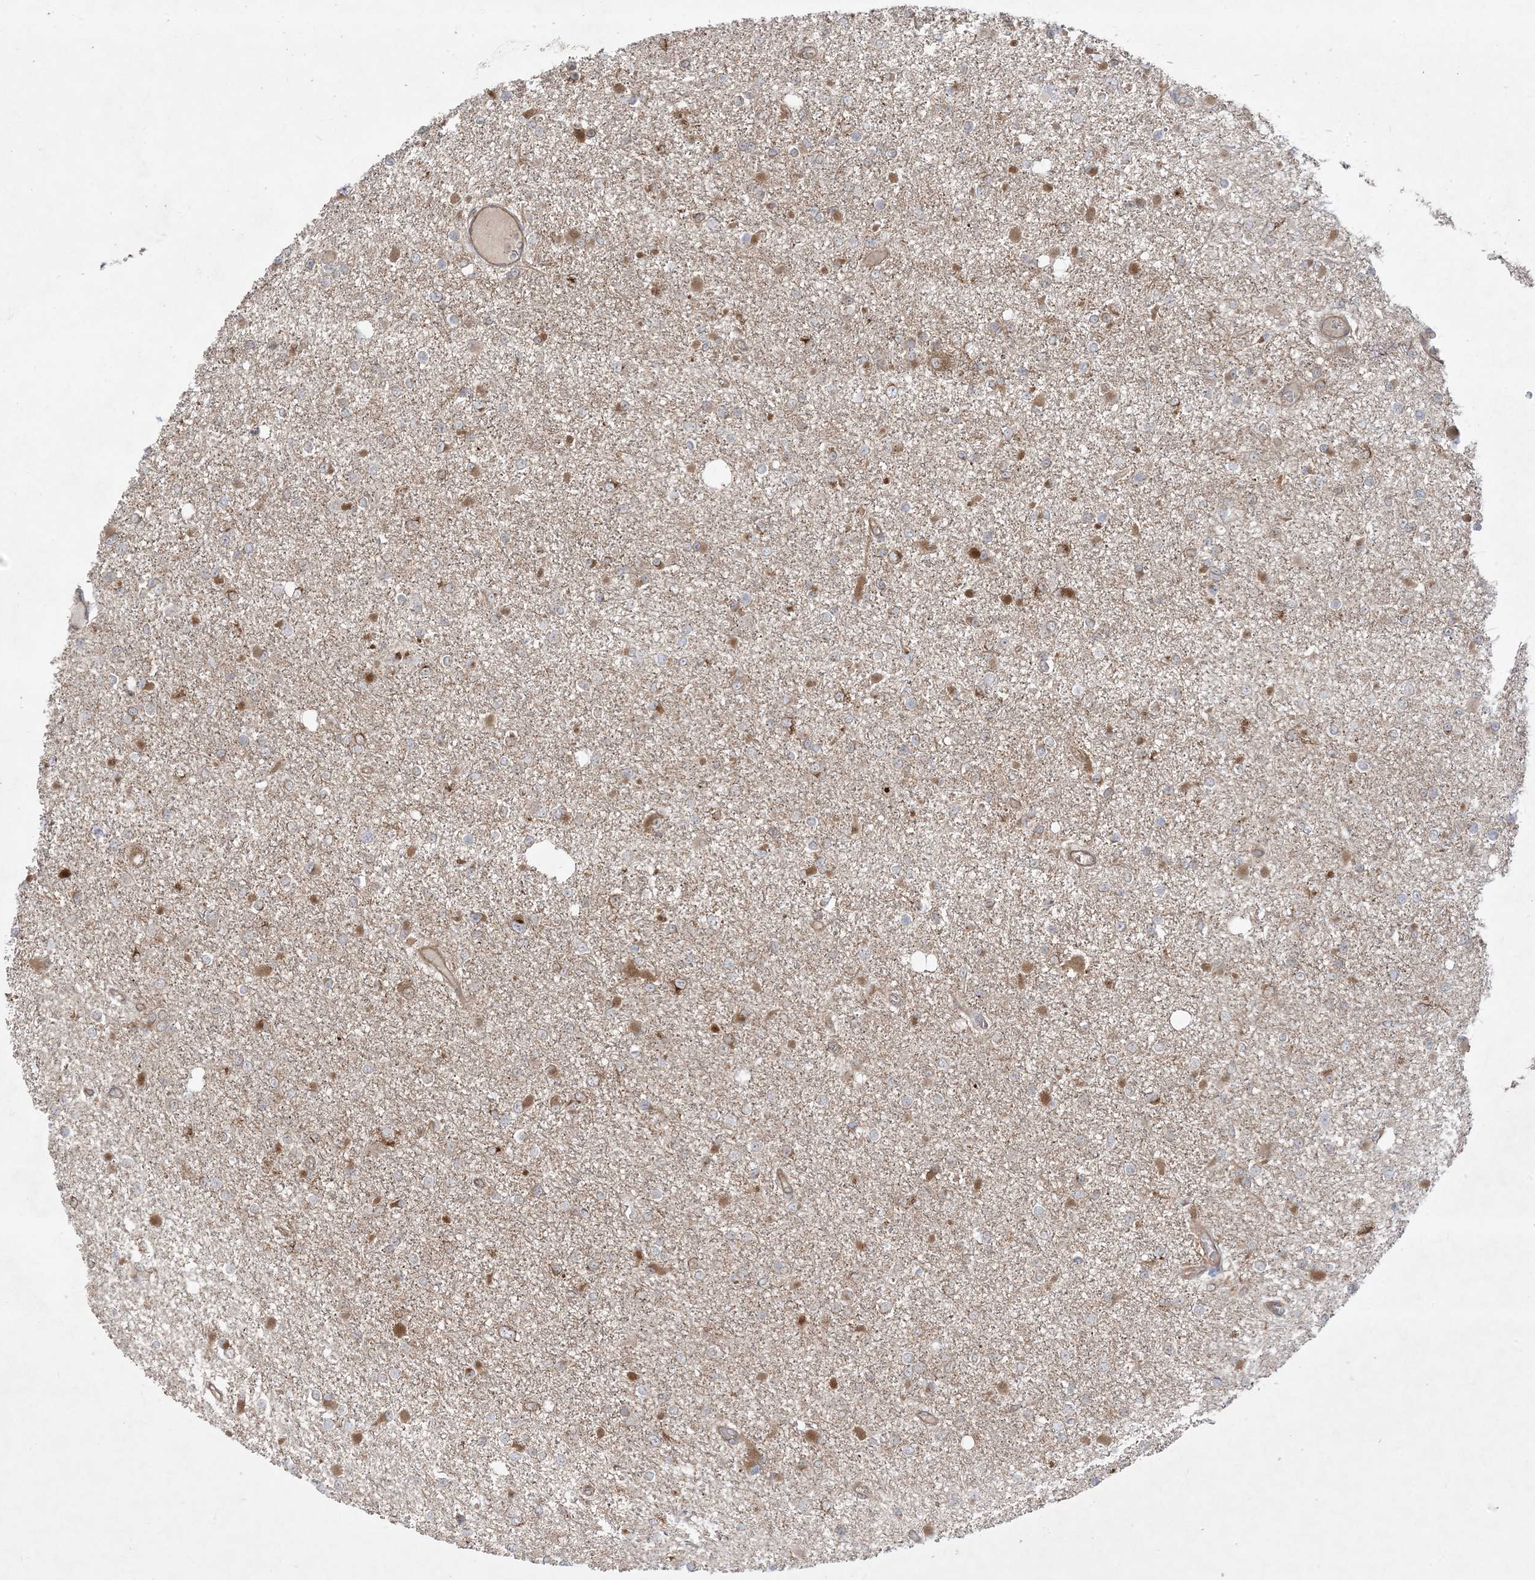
{"staining": {"intensity": "moderate", "quantity": "<25%", "location": "cytoplasmic/membranous"}, "tissue": "glioma", "cell_type": "Tumor cells", "image_type": "cancer", "snomed": [{"axis": "morphology", "description": "Glioma, malignant, Low grade"}, {"axis": "topography", "description": "Brain"}], "caption": "Immunohistochemistry (IHC) (DAB) staining of glioma demonstrates moderate cytoplasmic/membranous protein positivity in about <25% of tumor cells.", "gene": "SOGA3", "patient": {"sex": "female", "age": 22}}